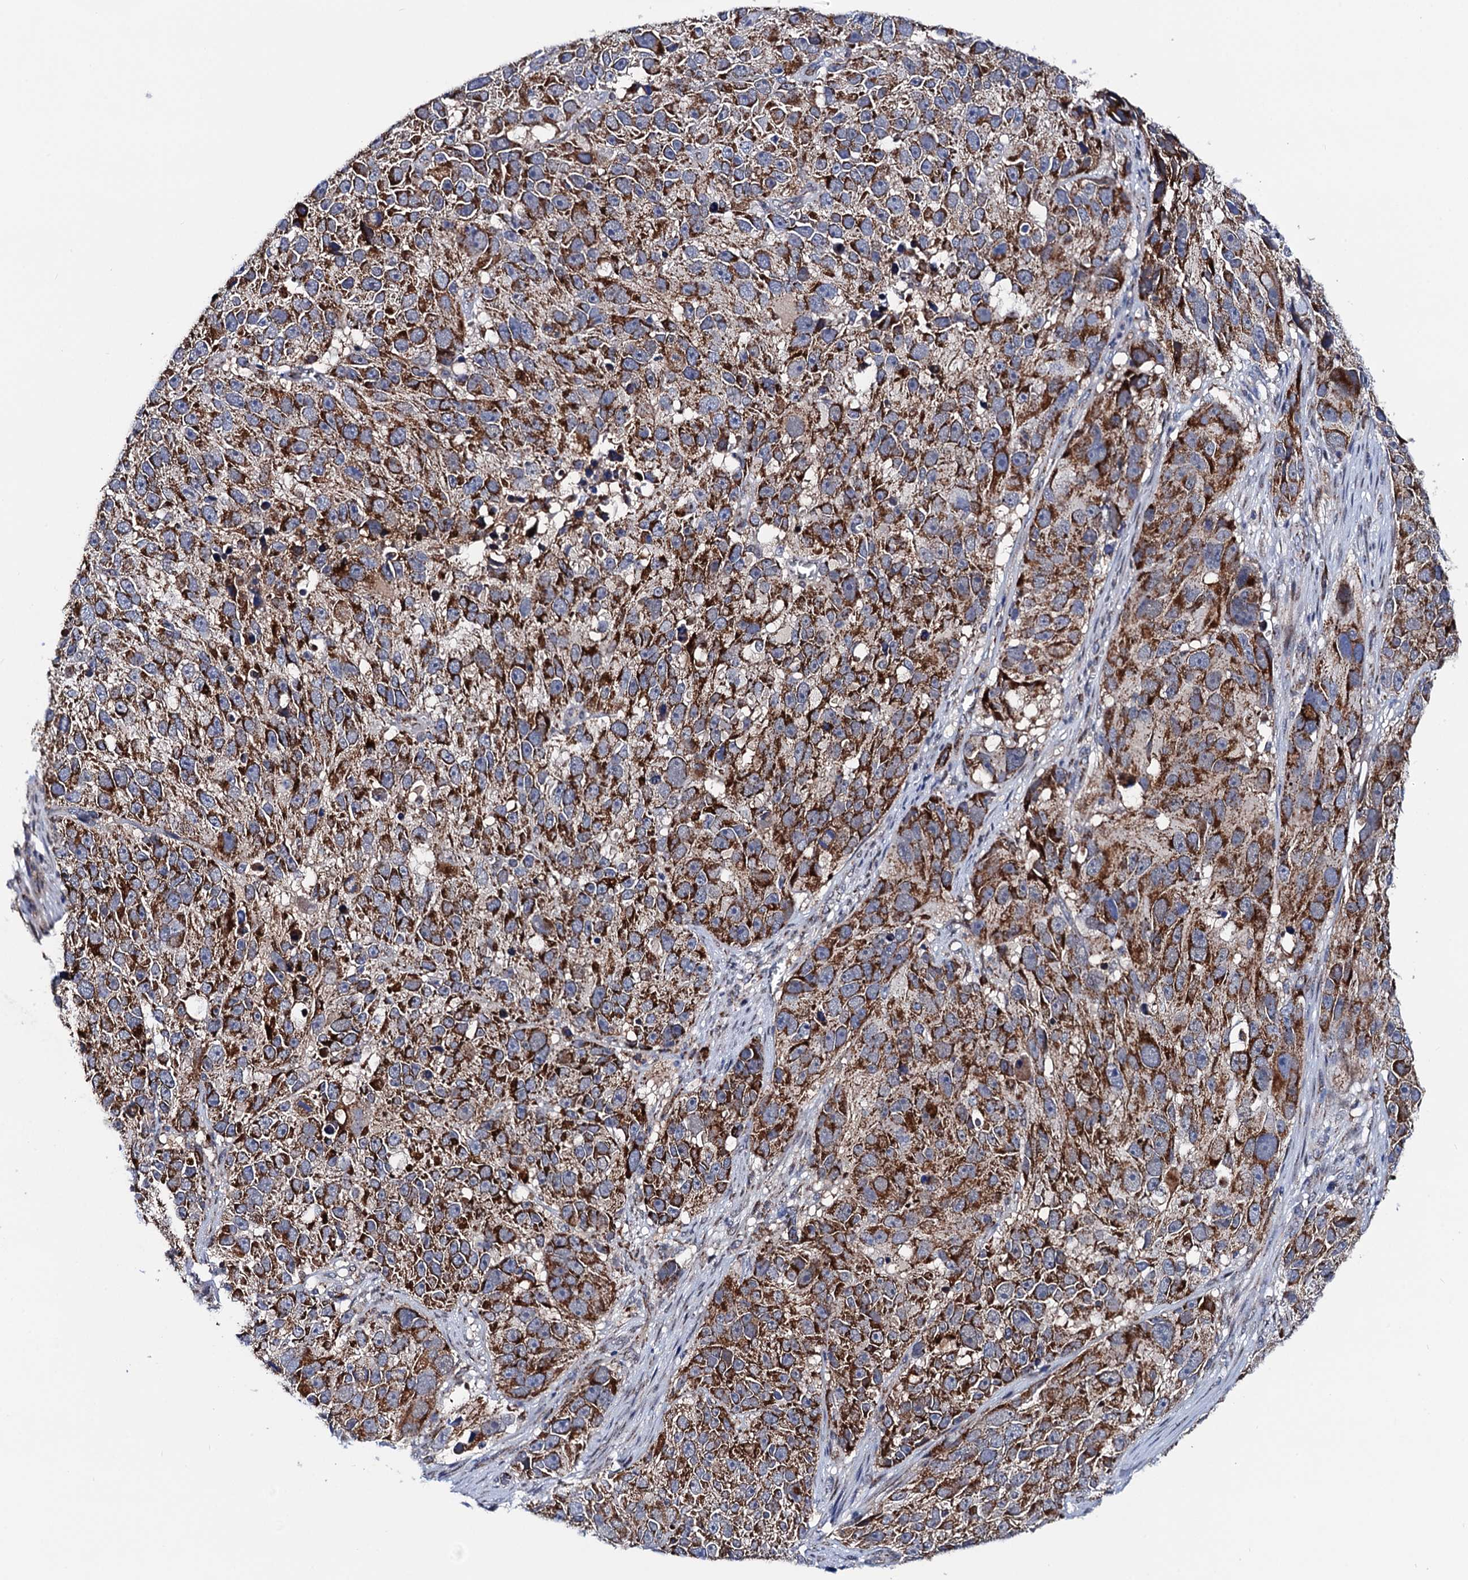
{"staining": {"intensity": "strong", "quantity": ">75%", "location": "cytoplasmic/membranous"}, "tissue": "melanoma", "cell_type": "Tumor cells", "image_type": "cancer", "snomed": [{"axis": "morphology", "description": "Malignant melanoma, NOS"}, {"axis": "topography", "description": "Skin"}], "caption": "Strong cytoplasmic/membranous protein staining is seen in about >75% of tumor cells in malignant melanoma.", "gene": "PTCD3", "patient": {"sex": "male", "age": 84}}